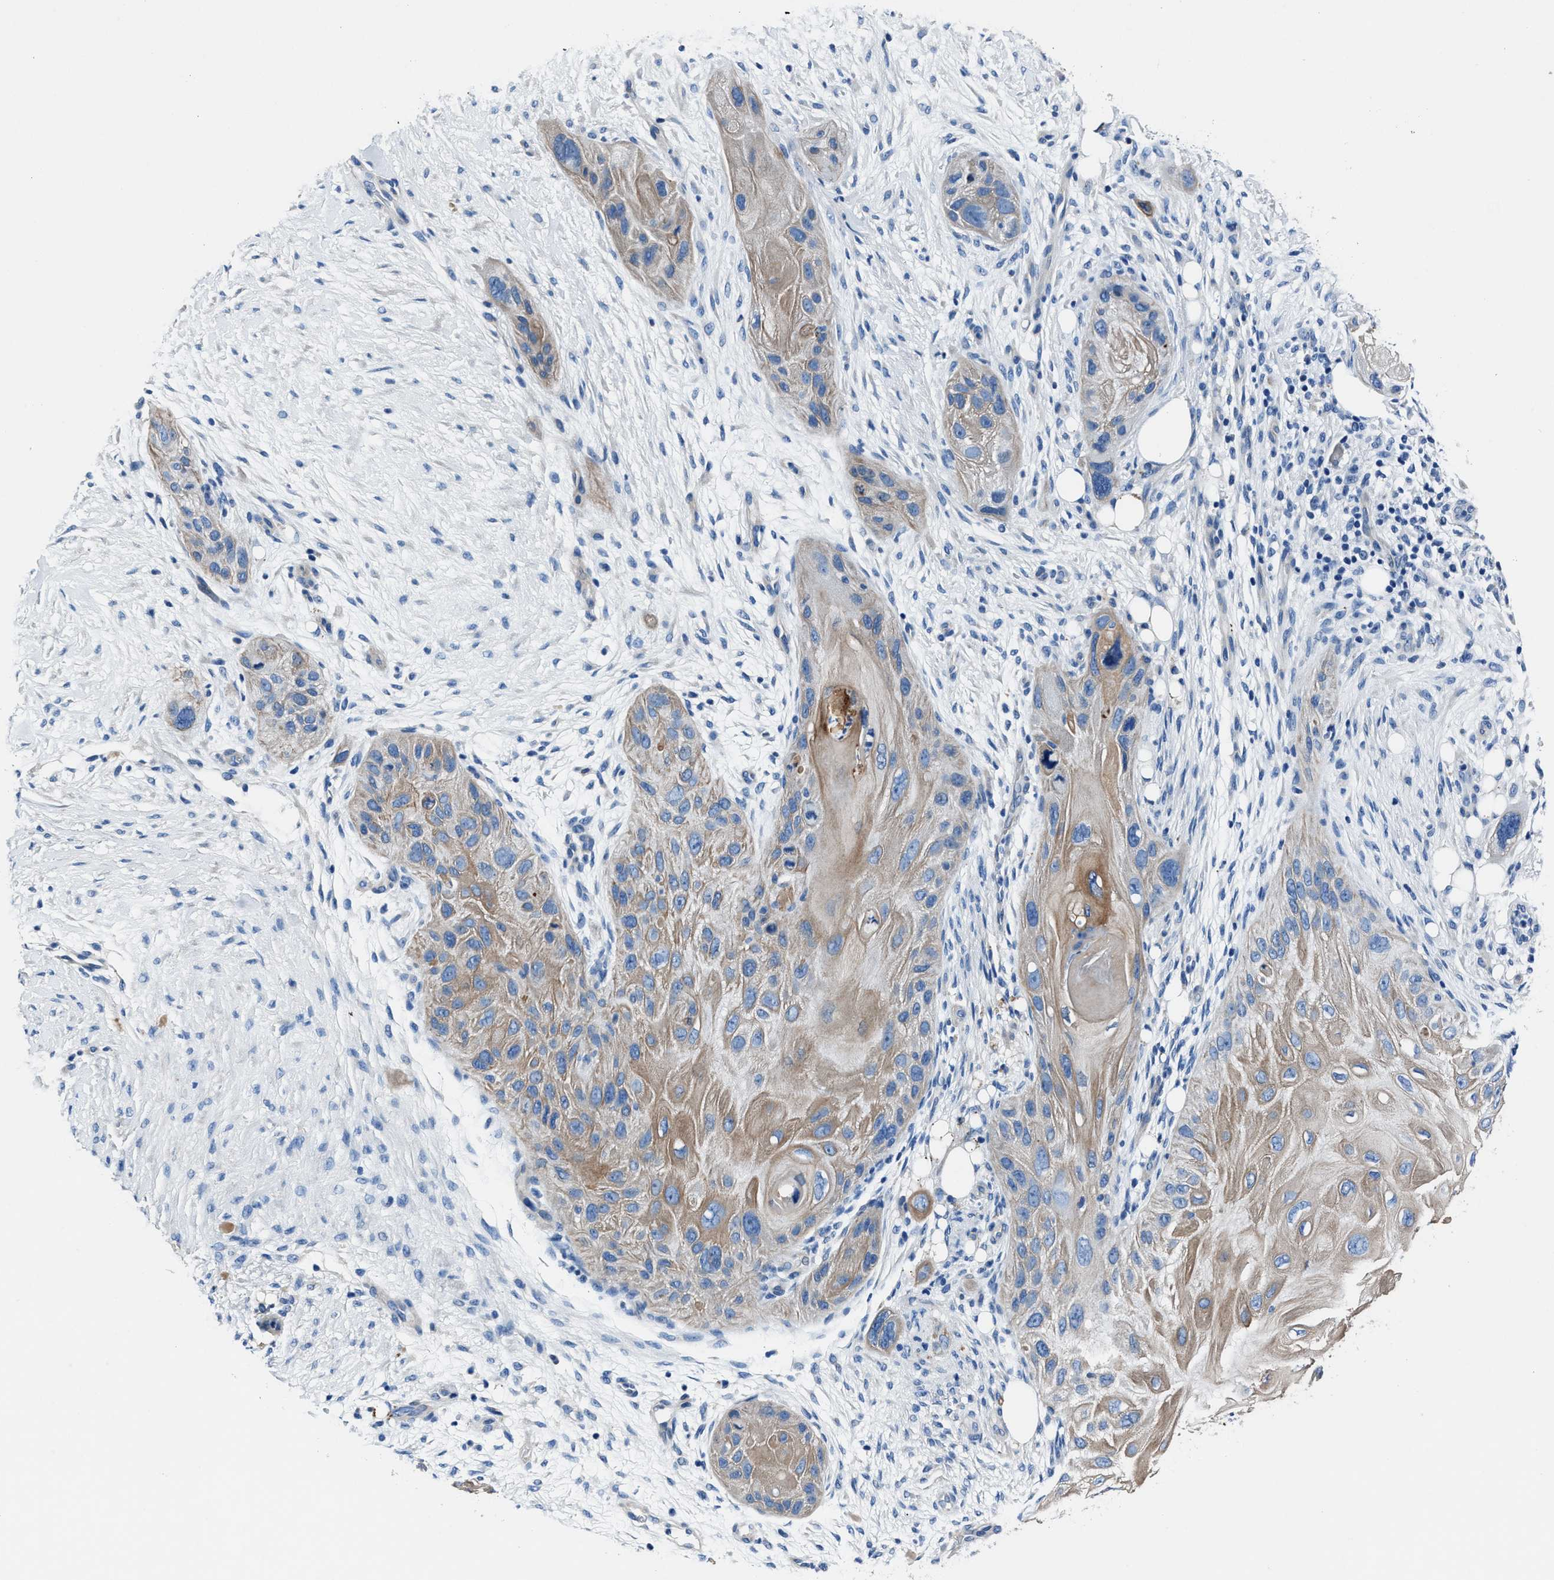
{"staining": {"intensity": "weak", "quantity": "25%-75%", "location": "cytoplasmic/membranous"}, "tissue": "skin cancer", "cell_type": "Tumor cells", "image_type": "cancer", "snomed": [{"axis": "morphology", "description": "Squamous cell carcinoma, NOS"}, {"axis": "topography", "description": "Skin"}], "caption": "High-power microscopy captured an immunohistochemistry image of skin squamous cell carcinoma, revealing weak cytoplasmic/membranous staining in about 25%-75% of tumor cells.", "gene": "NACAD", "patient": {"sex": "female", "age": 77}}